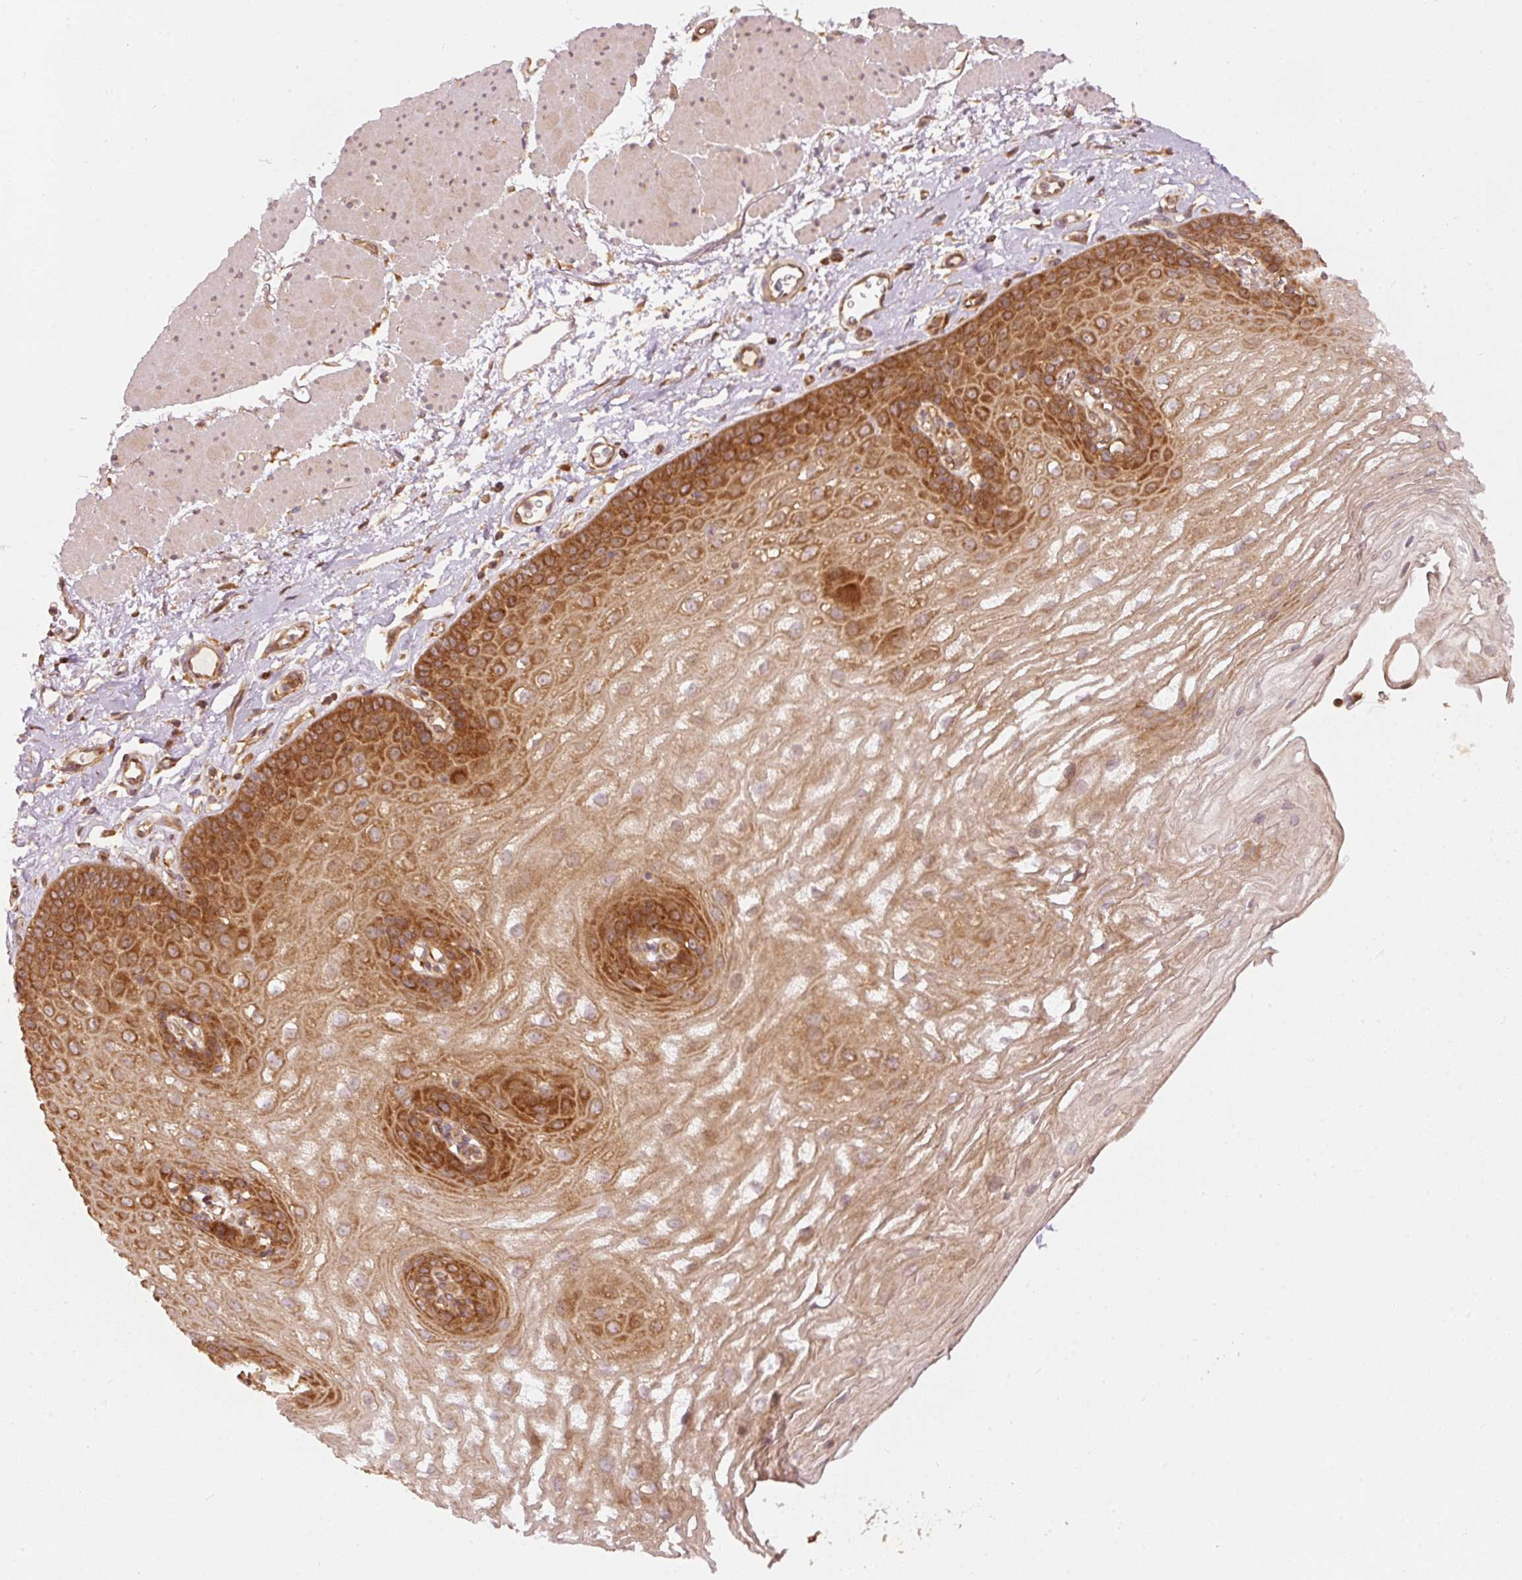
{"staining": {"intensity": "strong", "quantity": ">75%", "location": "cytoplasmic/membranous"}, "tissue": "esophagus", "cell_type": "Squamous epithelial cells", "image_type": "normal", "snomed": [{"axis": "morphology", "description": "Normal tissue, NOS"}, {"axis": "topography", "description": "Esophagus"}], "caption": "Protein analysis of benign esophagus exhibits strong cytoplasmic/membranous expression in about >75% of squamous epithelial cells. The protein is stained brown, and the nuclei are stained in blue (DAB (3,3'-diaminobenzidine) IHC with brightfield microscopy, high magnification).", "gene": "EIF3B", "patient": {"sex": "female", "age": 81}}